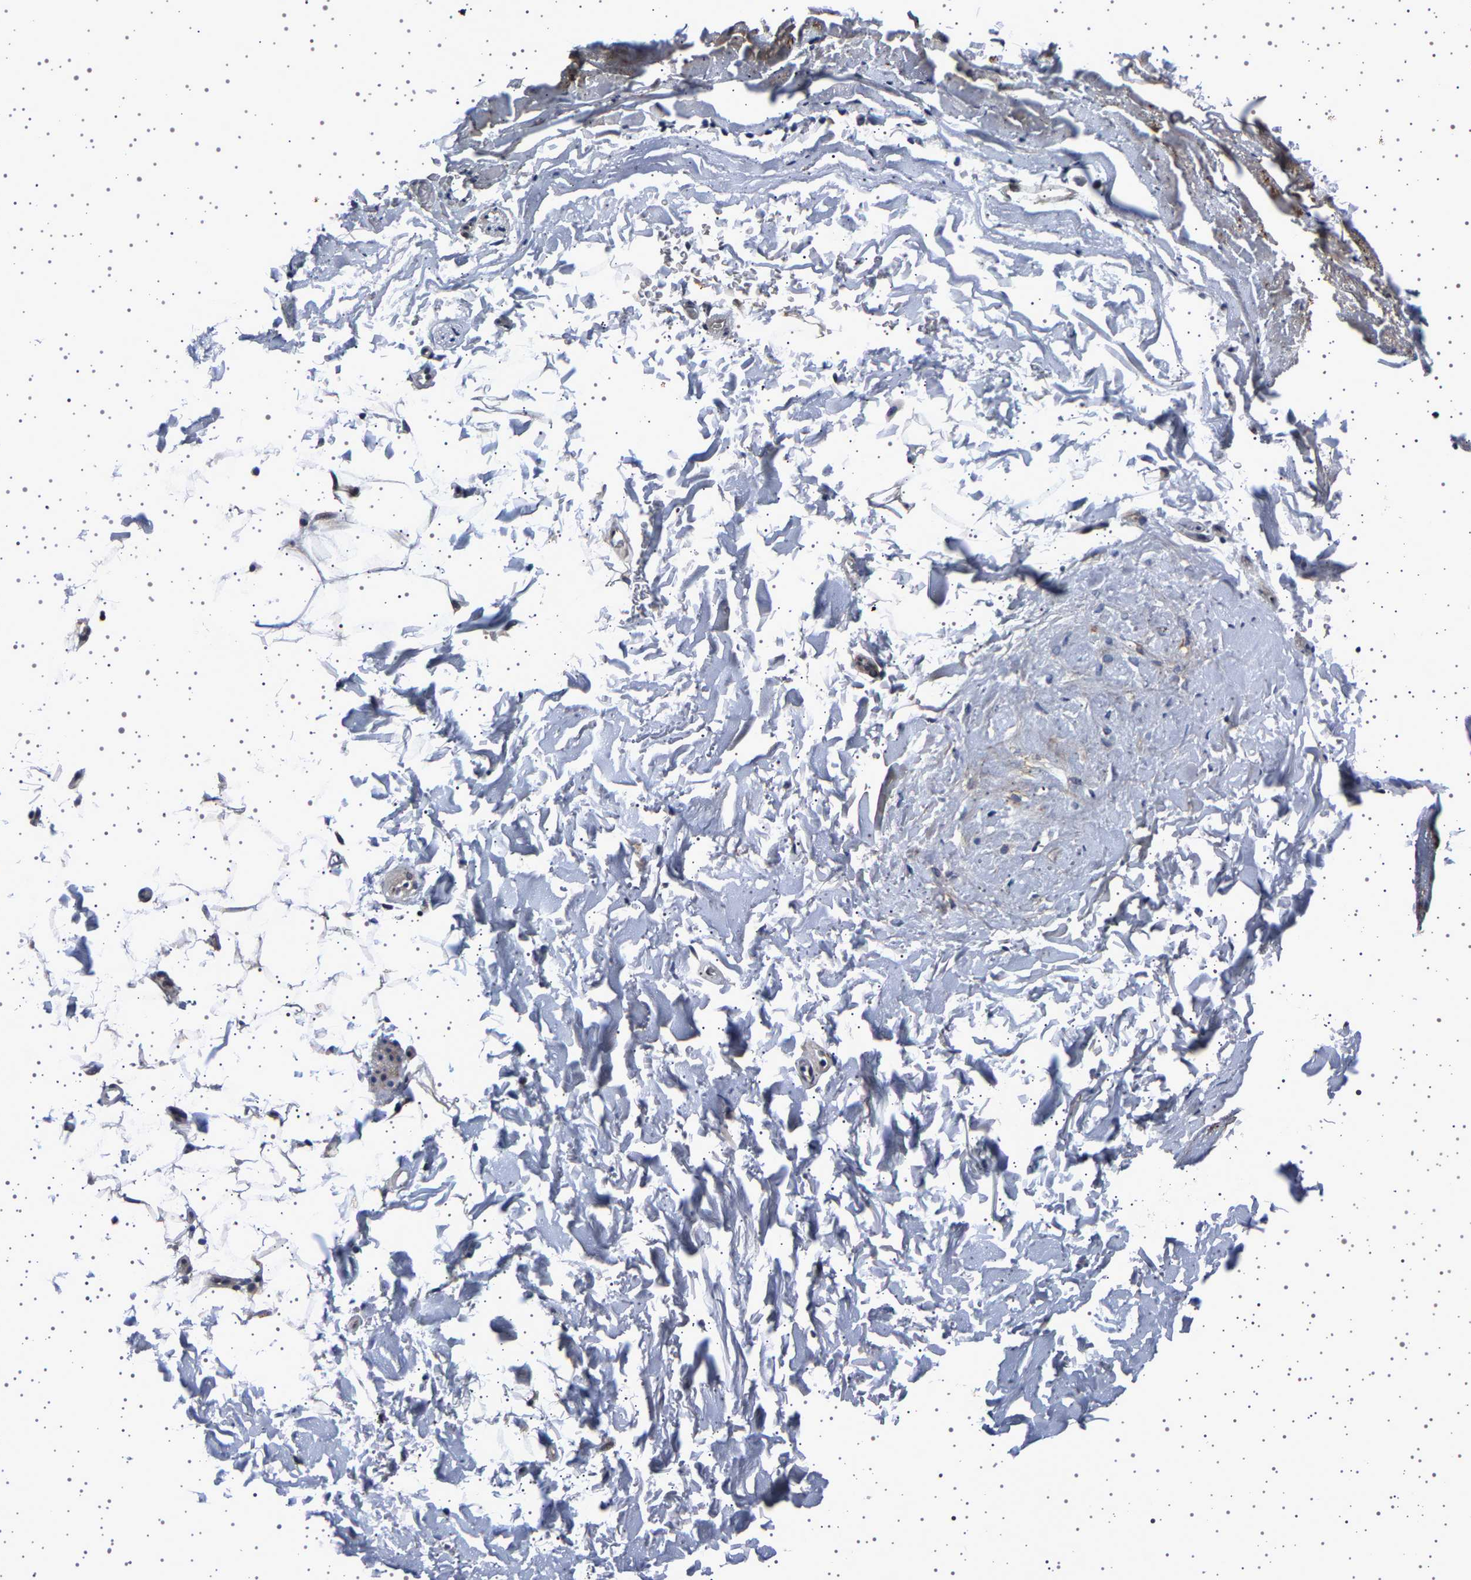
{"staining": {"intensity": "negative", "quantity": "none", "location": "none"}, "tissue": "adipose tissue", "cell_type": "Adipocytes", "image_type": "normal", "snomed": [{"axis": "morphology", "description": "Normal tissue, NOS"}, {"axis": "topography", "description": "Cartilage tissue"}, {"axis": "topography", "description": "Bronchus"}], "caption": "DAB (3,3'-diaminobenzidine) immunohistochemical staining of benign human adipose tissue reveals no significant expression in adipocytes. (Stains: DAB (3,3'-diaminobenzidine) immunohistochemistry with hematoxylin counter stain, Microscopy: brightfield microscopy at high magnification).", "gene": "PAK5", "patient": {"sex": "female", "age": 73}}